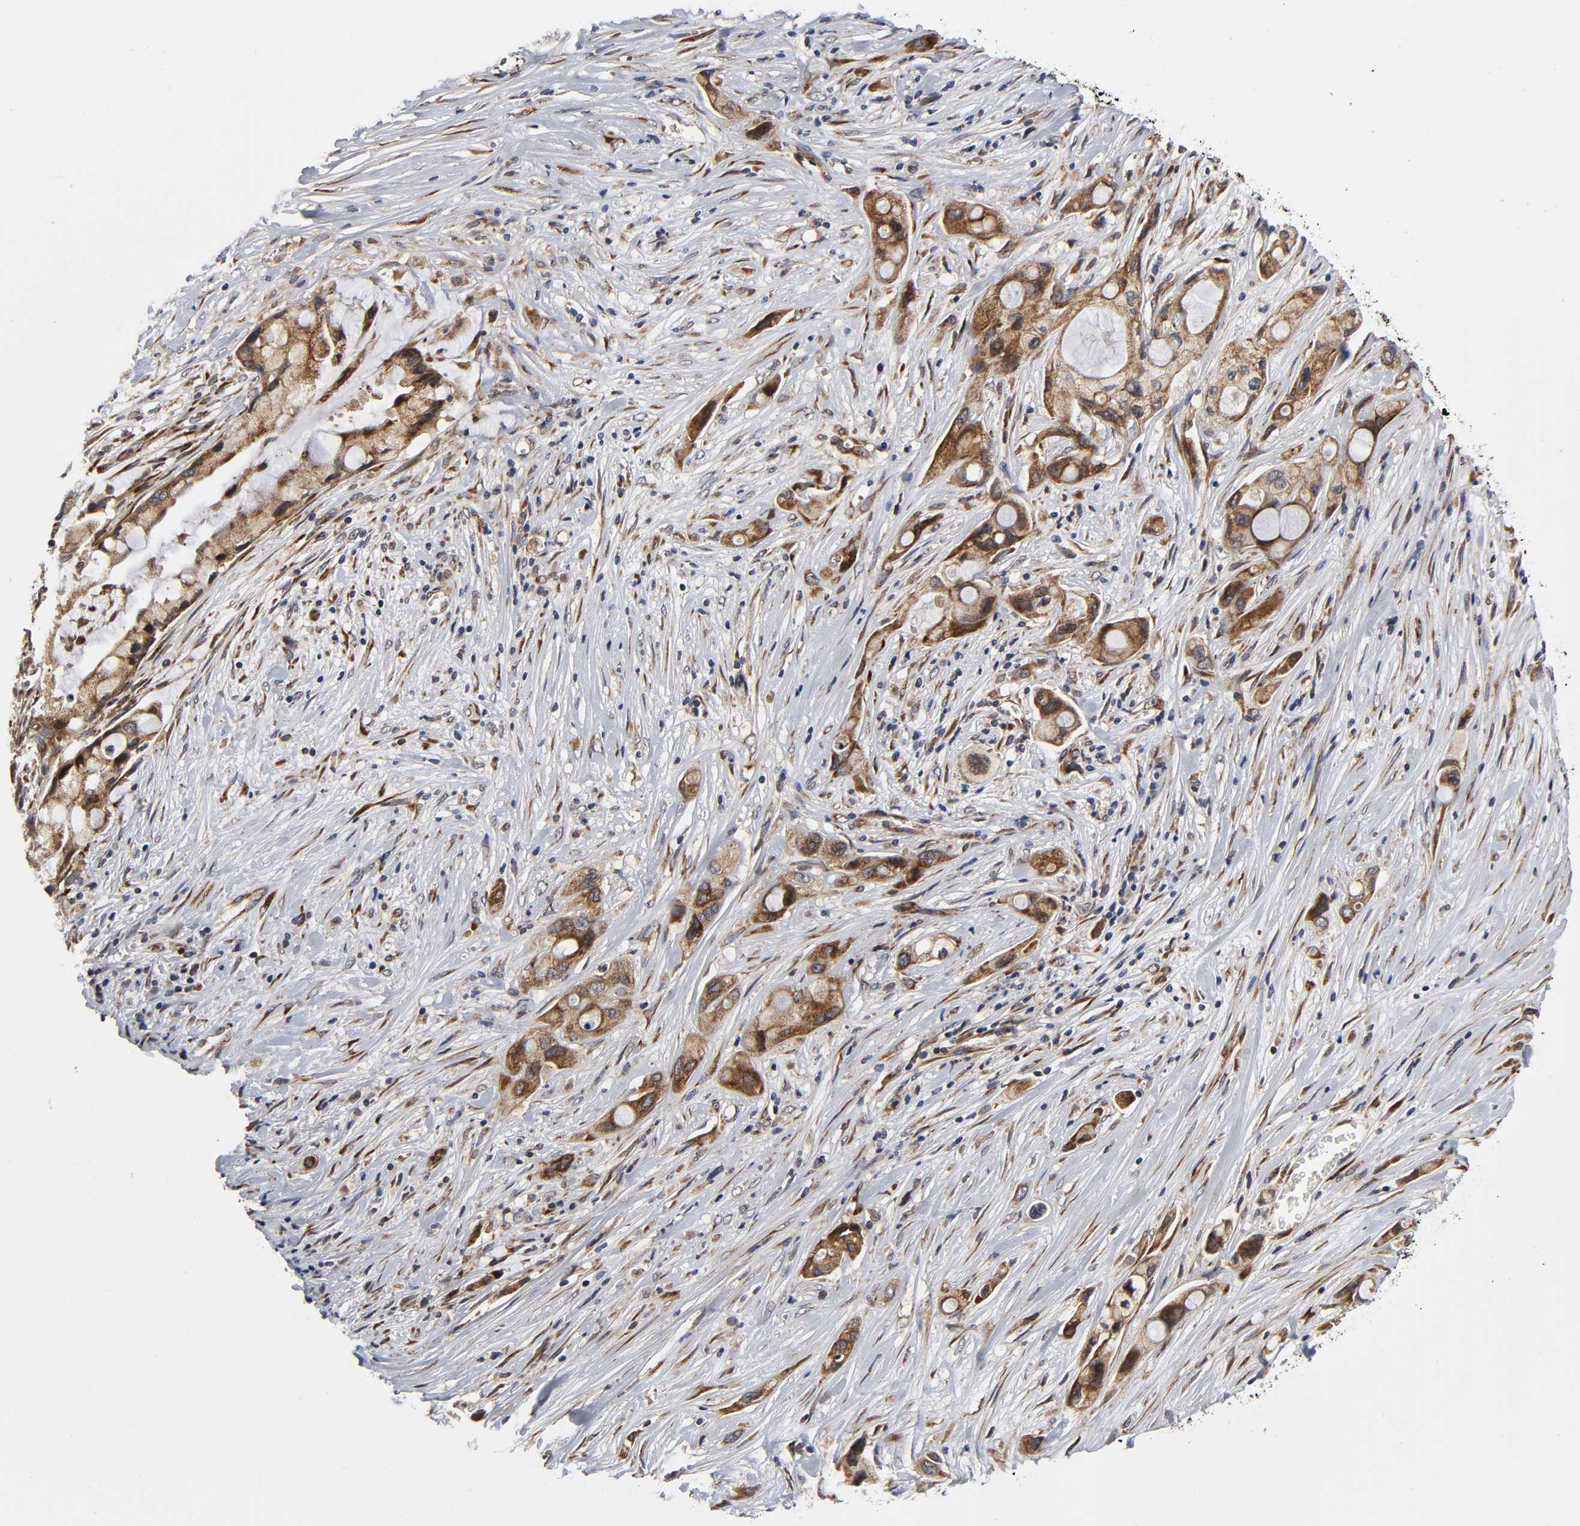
{"staining": {"intensity": "strong", "quantity": ">75%", "location": "cytoplasmic/membranous"}, "tissue": "pancreatic cancer", "cell_type": "Tumor cells", "image_type": "cancer", "snomed": [{"axis": "morphology", "description": "Adenocarcinoma, NOS"}, {"axis": "topography", "description": "Pancreas"}], "caption": "Immunohistochemical staining of pancreatic cancer displays high levels of strong cytoplasmic/membranous staining in about >75% of tumor cells.", "gene": "SLC30A9", "patient": {"sex": "female", "age": 59}}